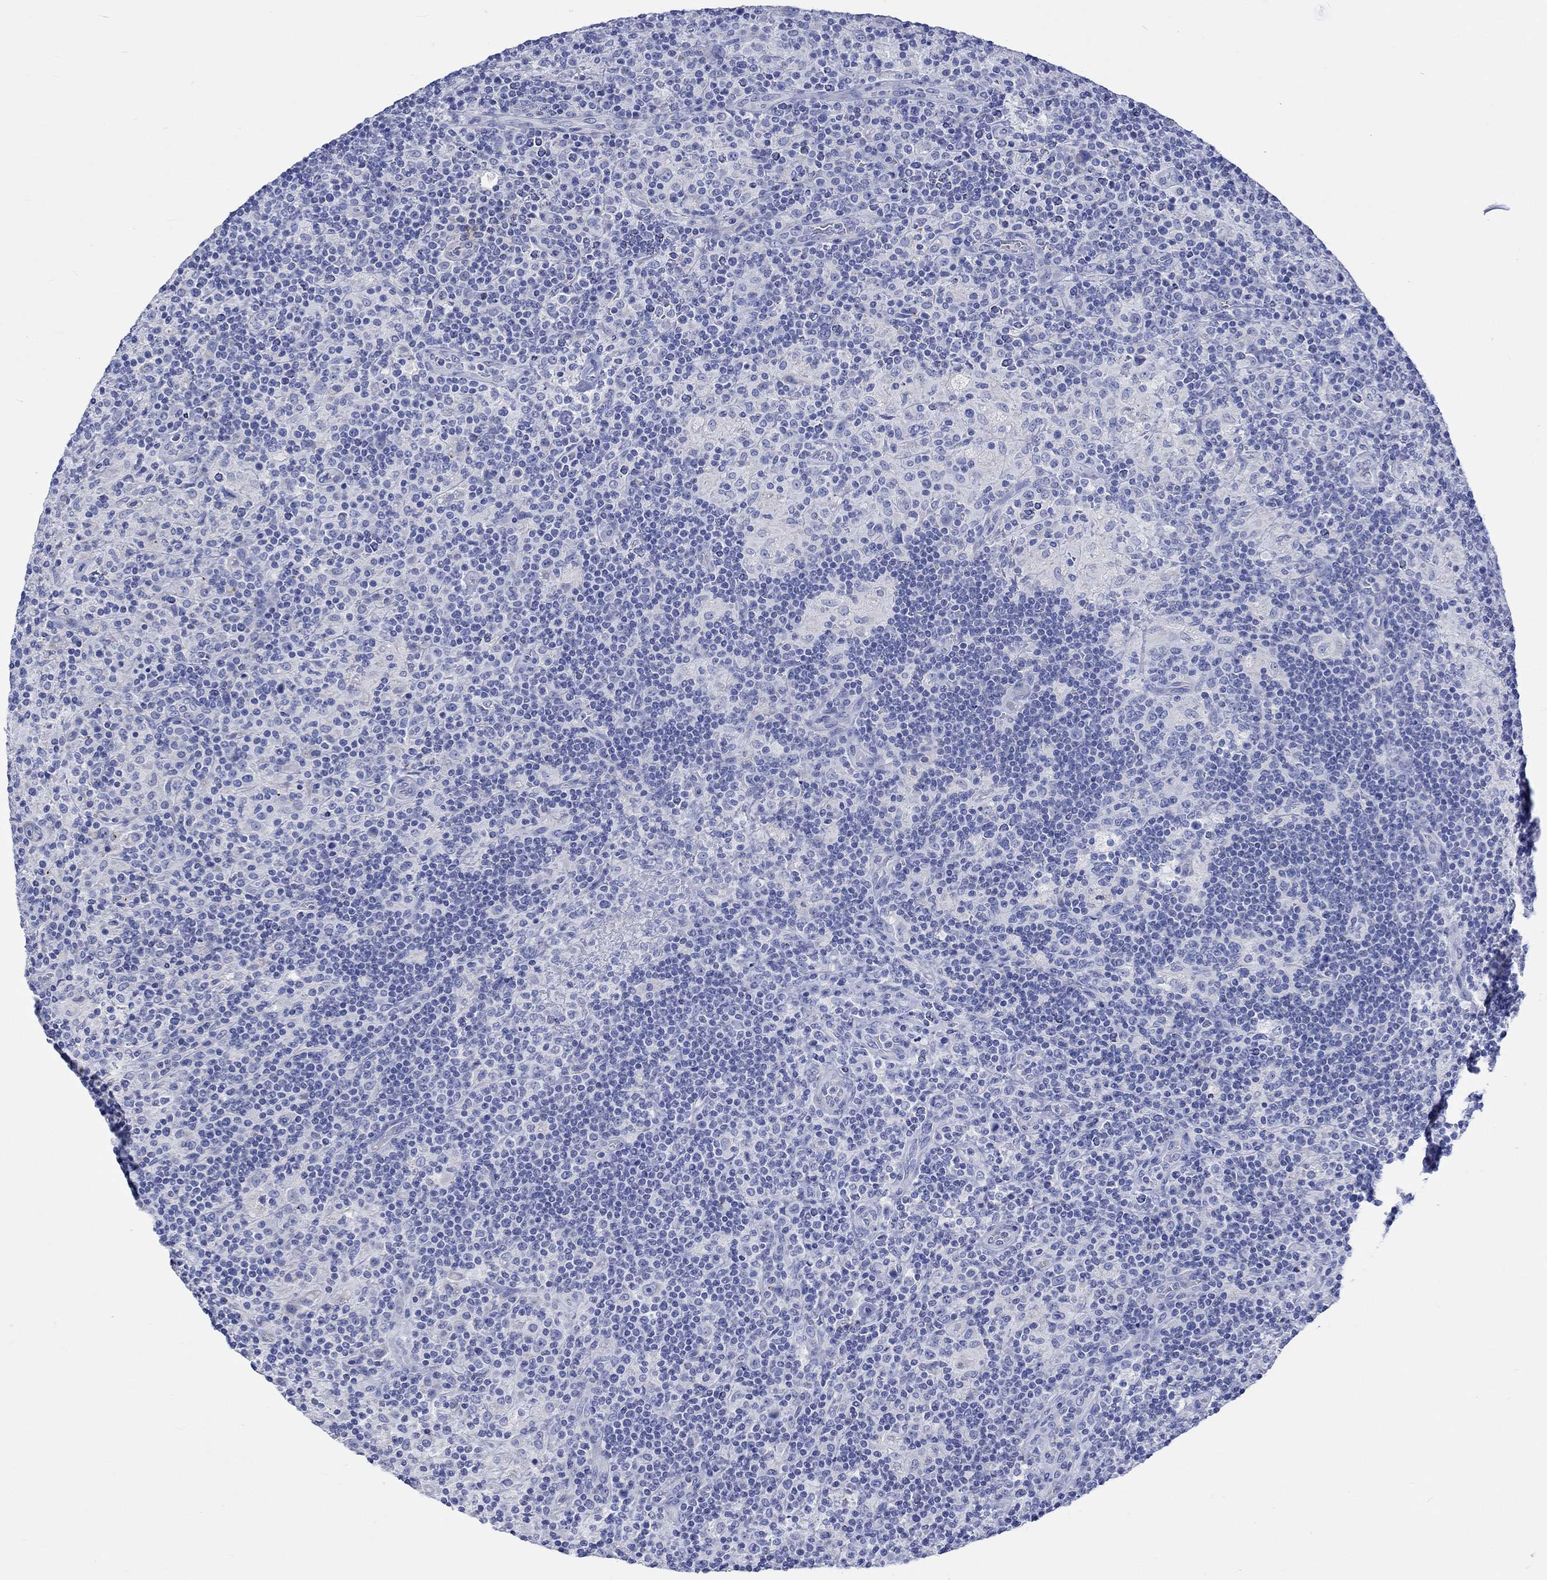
{"staining": {"intensity": "negative", "quantity": "none", "location": "none"}, "tissue": "lymphoma", "cell_type": "Tumor cells", "image_type": "cancer", "snomed": [{"axis": "morphology", "description": "Hodgkin's disease, NOS"}, {"axis": "topography", "description": "Lymph node"}], "caption": "A histopathology image of lymphoma stained for a protein shows no brown staining in tumor cells. The staining was performed using DAB (3,3'-diaminobenzidine) to visualize the protein expression in brown, while the nuclei were stained in blue with hematoxylin (Magnification: 20x).", "gene": "CPLX2", "patient": {"sex": "male", "age": 70}}